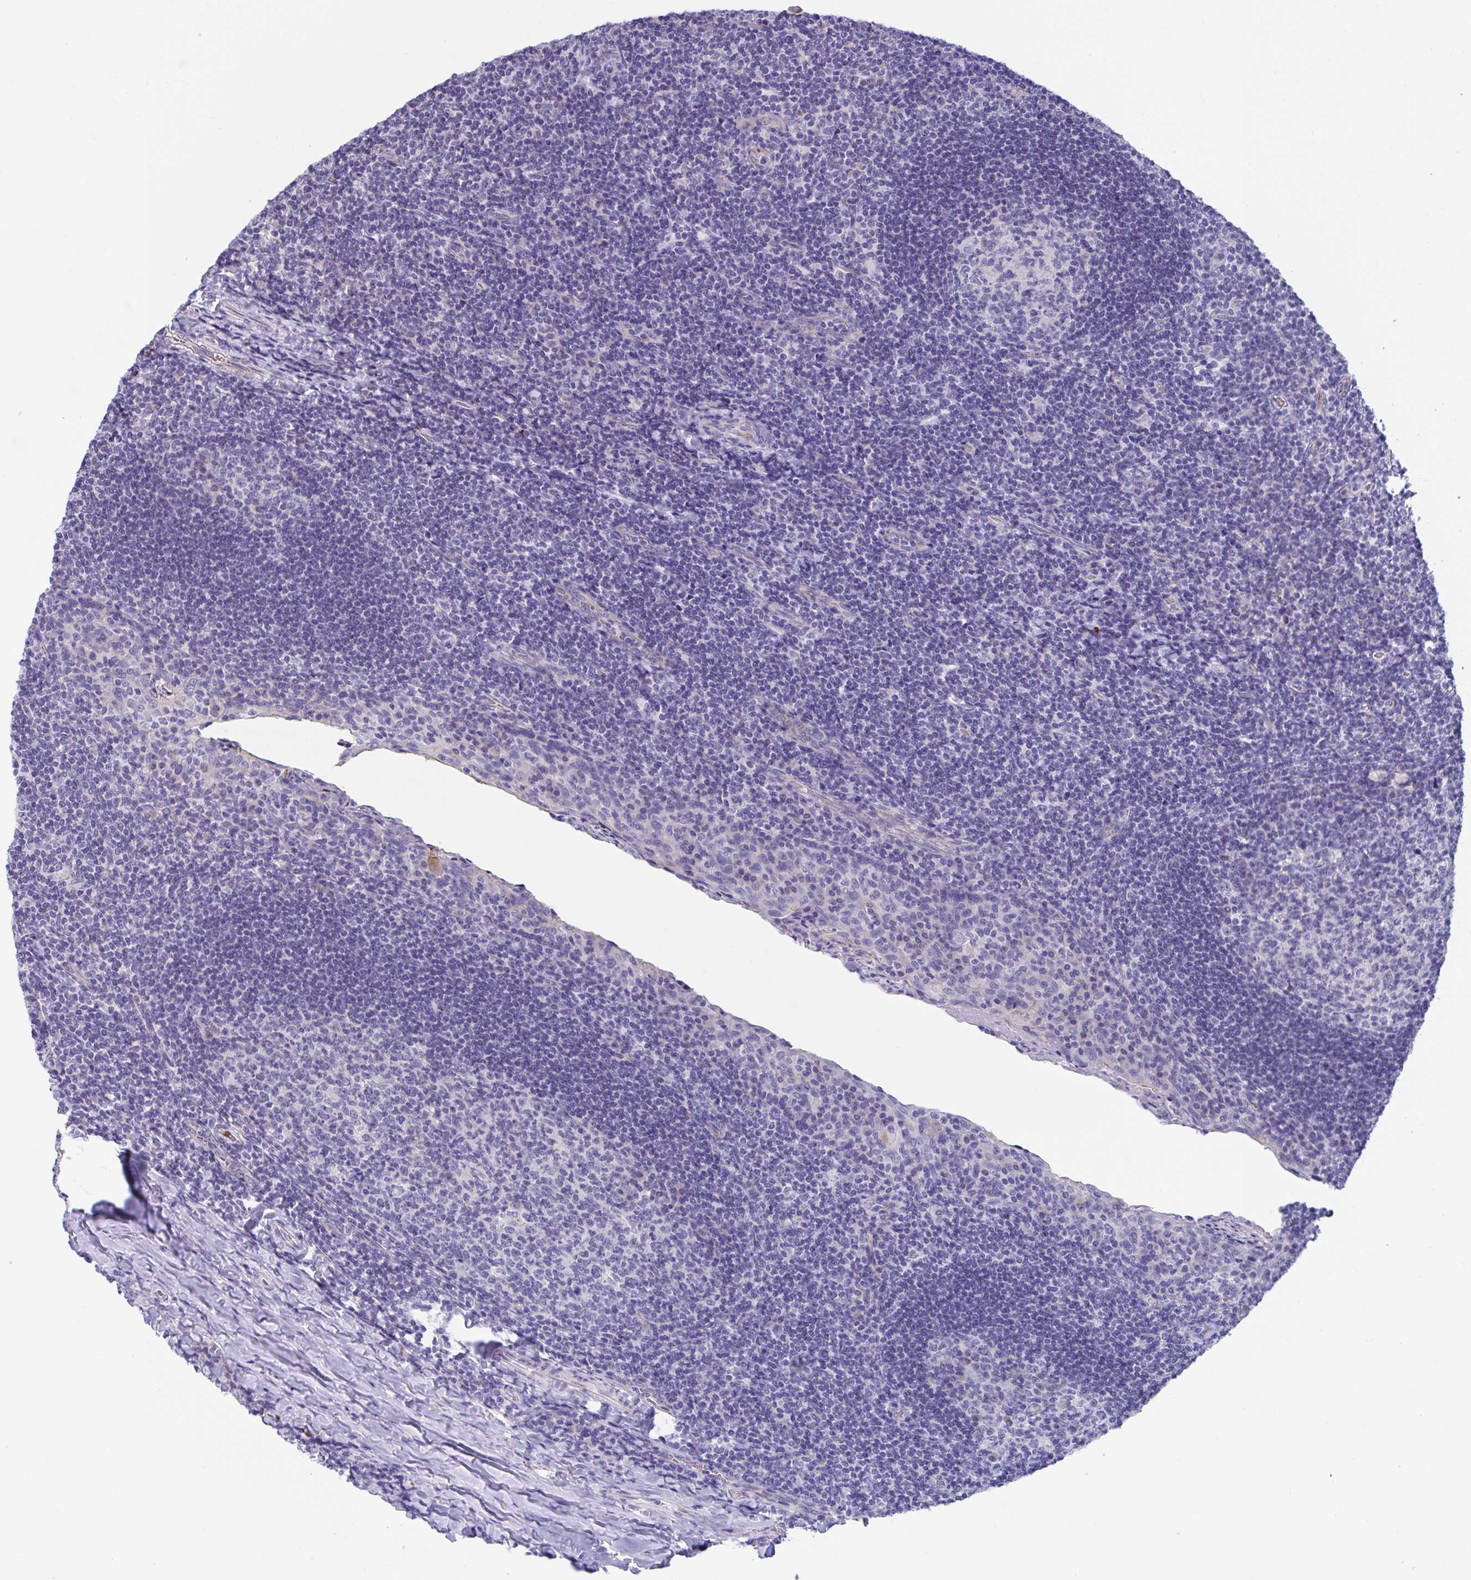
{"staining": {"intensity": "negative", "quantity": "none", "location": "none"}, "tissue": "tonsil", "cell_type": "Germinal center cells", "image_type": "normal", "snomed": [{"axis": "morphology", "description": "Normal tissue, NOS"}, {"axis": "topography", "description": "Tonsil"}], "caption": "Human tonsil stained for a protein using immunohistochemistry (IHC) demonstrates no staining in germinal center cells.", "gene": "TTC30A", "patient": {"sex": "male", "age": 17}}